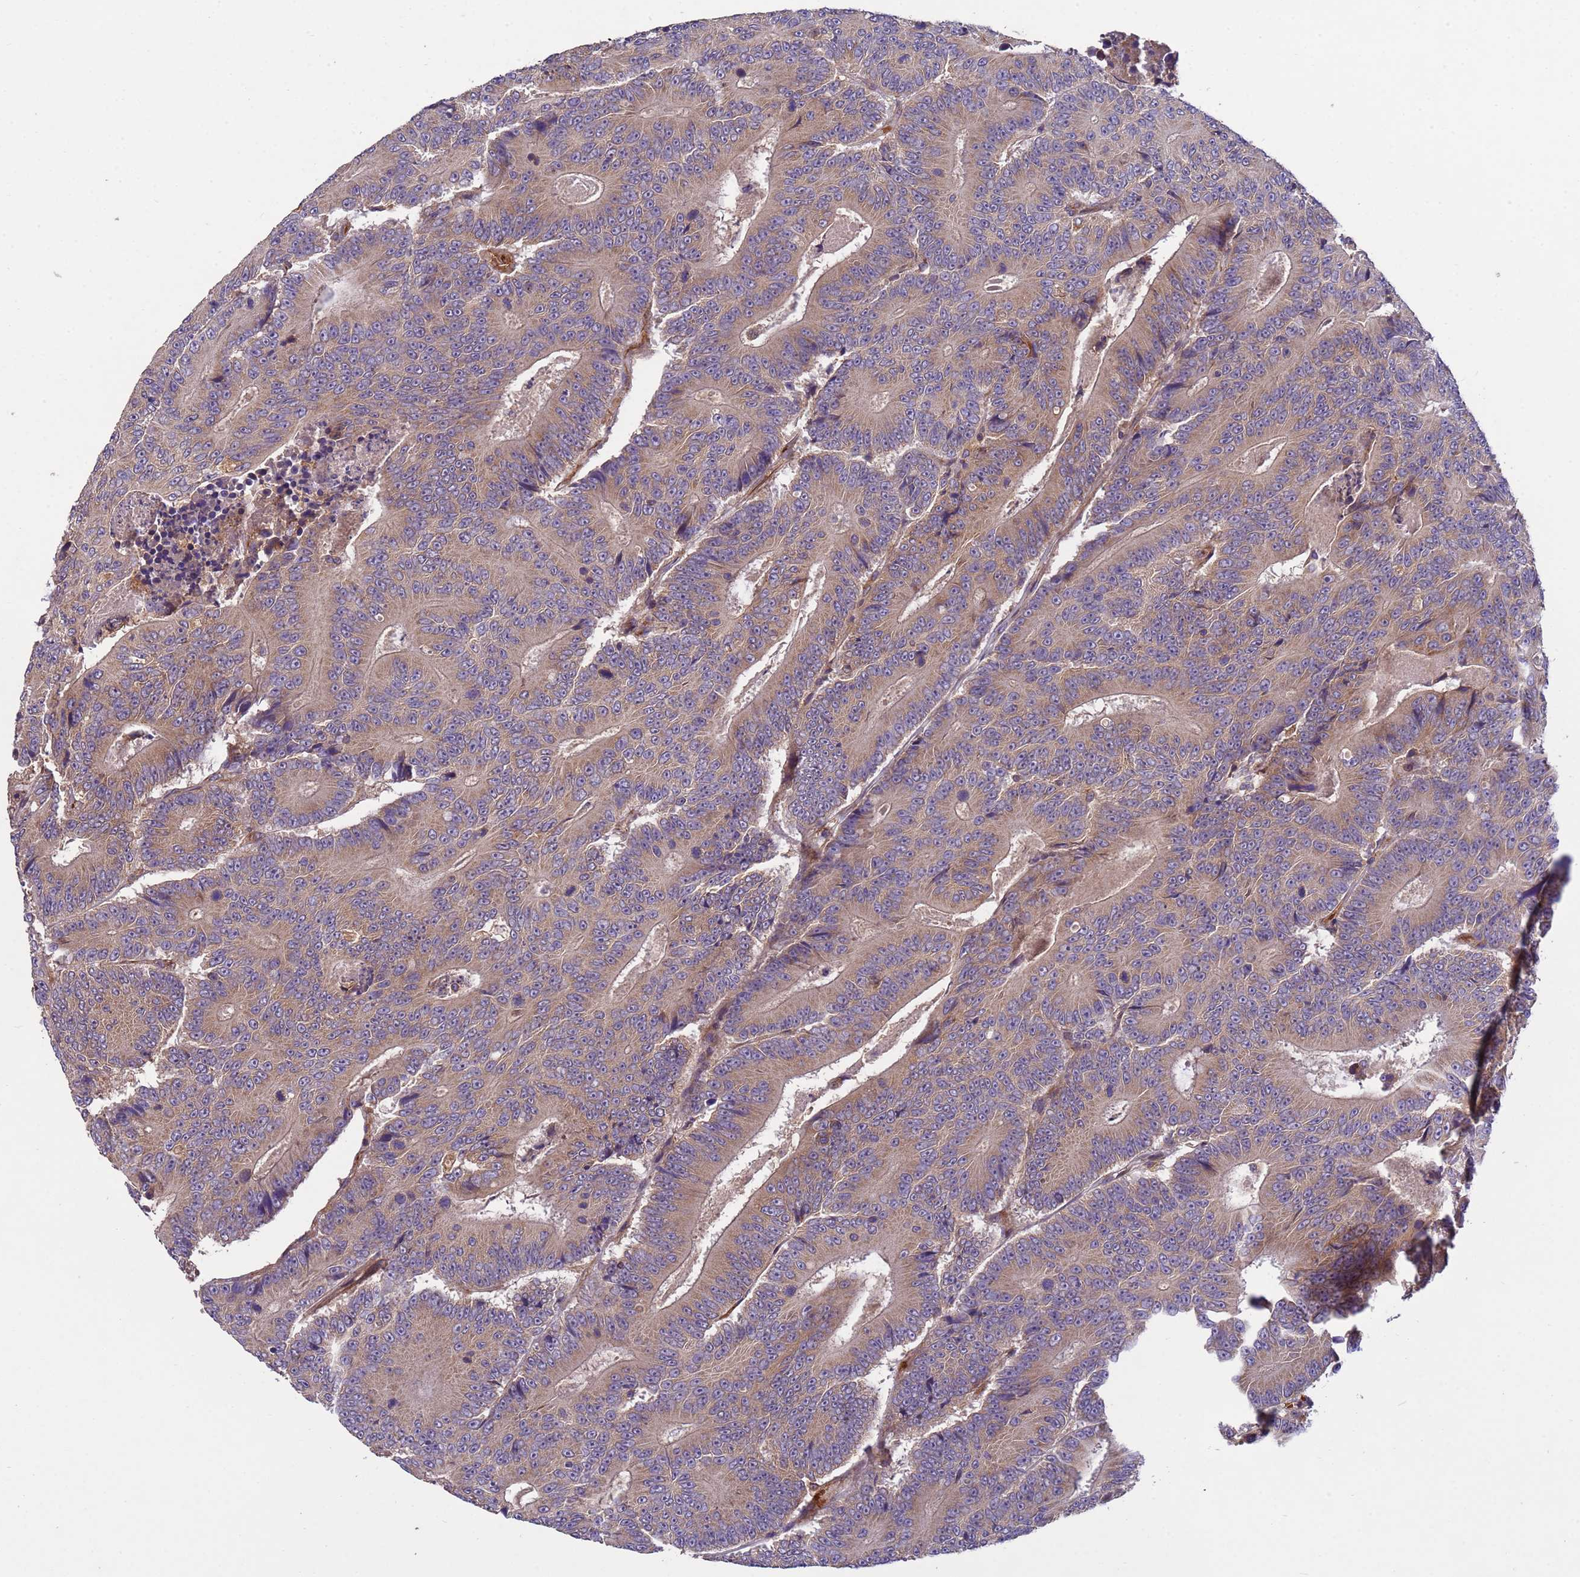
{"staining": {"intensity": "weak", "quantity": ">75%", "location": "cytoplasmic/membranous"}, "tissue": "colorectal cancer", "cell_type": "Tumor cells", "image_type": "cancer", "snomed": [{"axis": "morphology", "description": "Adenocarcinoma, NOS"}, {"axis": "topography", "description": "Colon"}], "caption": "This histopathology image displays colorectal adenocarcinoma stained with IHC to label a protein in brown. The cytoplasmic/membranous of tumor cells show weak positivity for the protein. Nuclei are counter-stained blue.", "gene": "RAB10", "patient": {"sex": "male", "age": 83}}